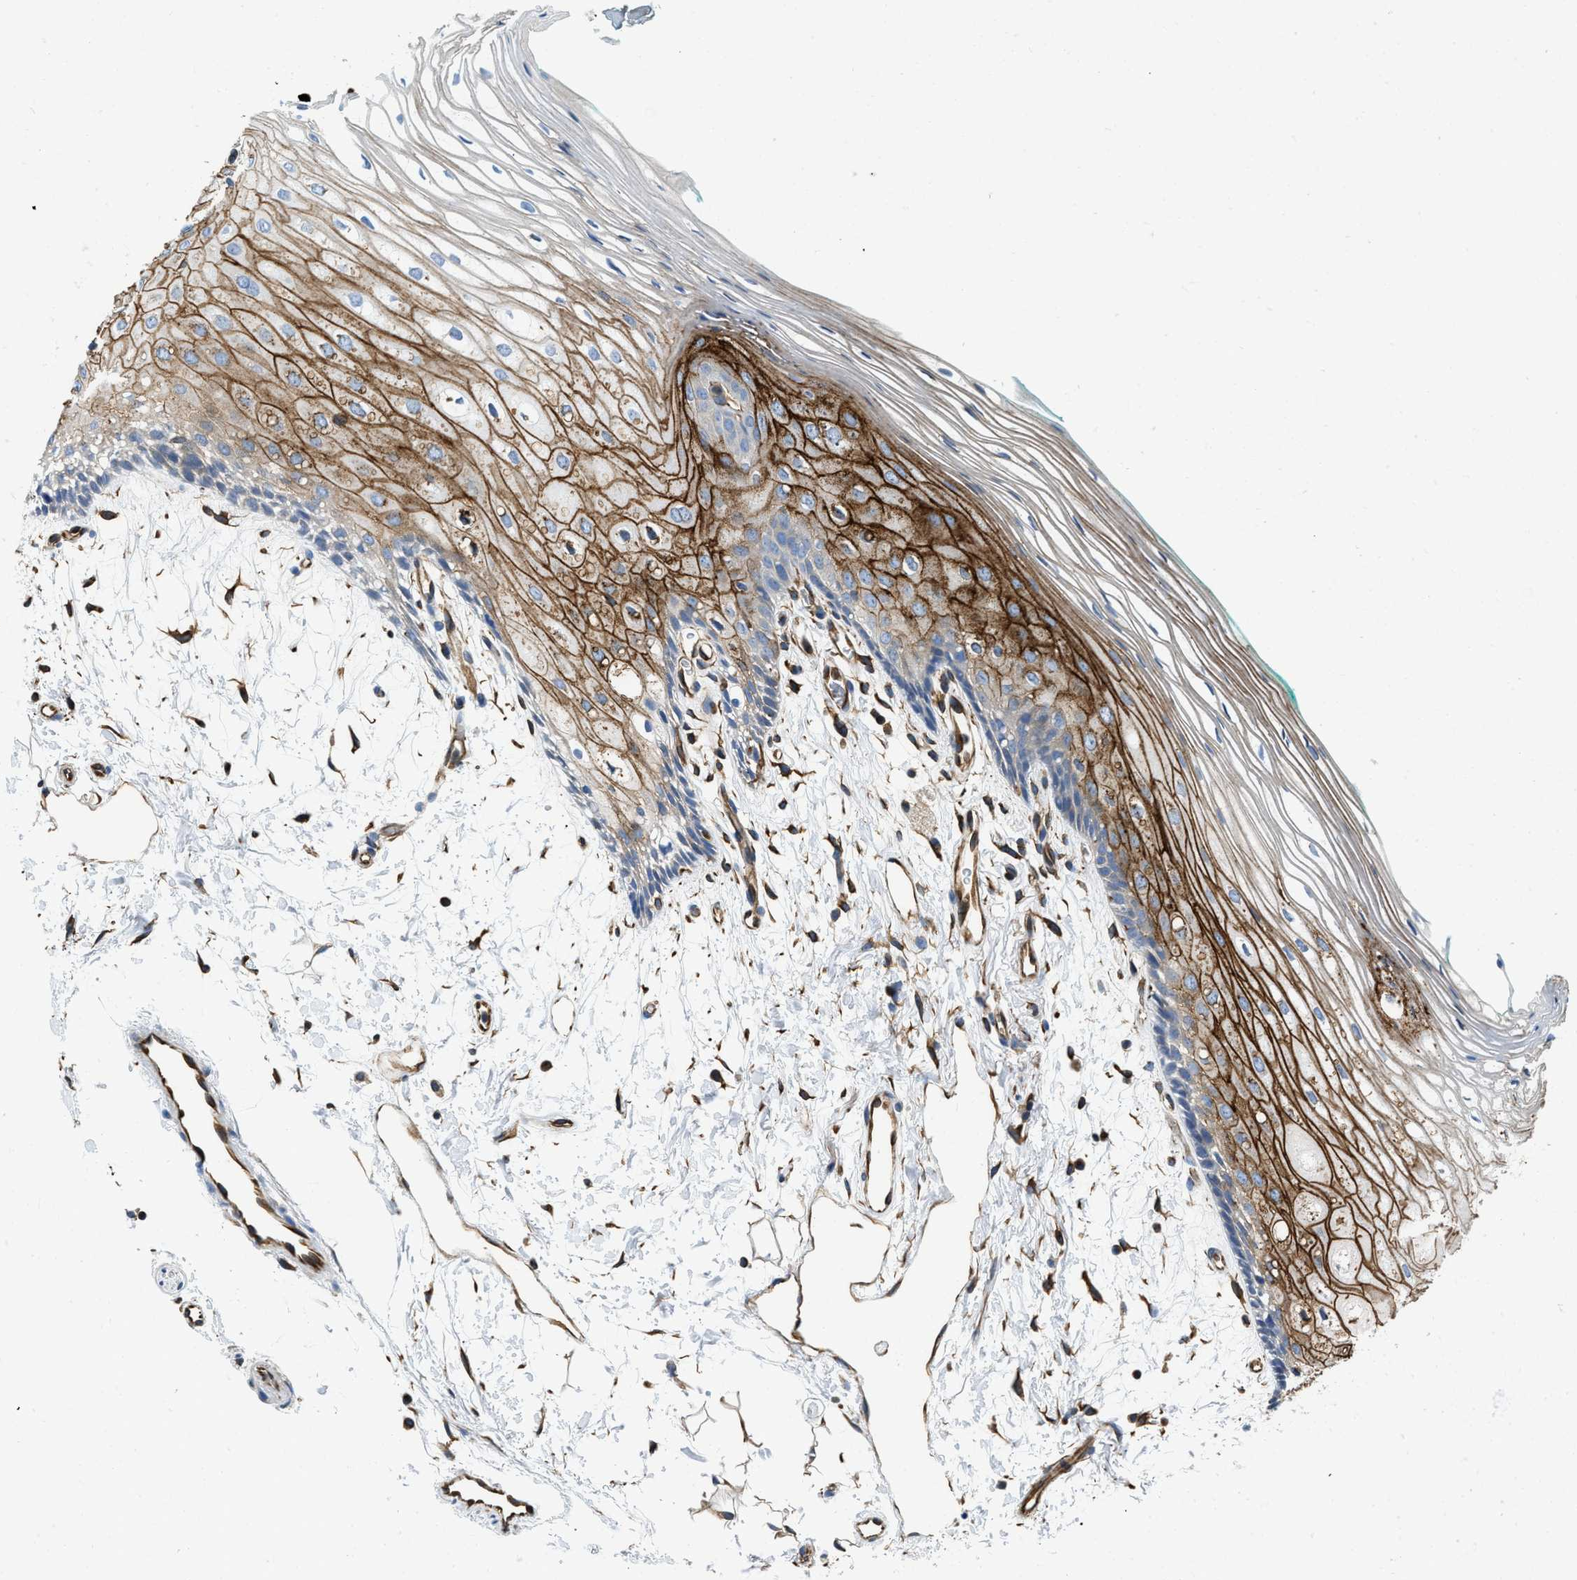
{"staining": {"intensity": "moderate", "quantity": ">75%", "location": "cytoplasmic/membranous"}, "tissue": "oral mucosa", "cell_type": "Squamous epithelial cells", "image_type": "normal", "snomed": [{"axis": "morphology", "description": "Normal tissue, NOS"}, {"axis": "topography", "description": "Skeletal muscle"}, {"axis": "topography", "description": "Oral tissue"}, {"axis": "topography", "description": "Peripheral nerve tissue"}], "caption": "Brown immunohistochemical staining in normal human oral mucosa demonstrates moderate cytoplasmic/membranous staining in approximately >75% of squamous epithelial cells.", "gene": "HSD17B12", "patient": {"sex": "female", "age": 84}}